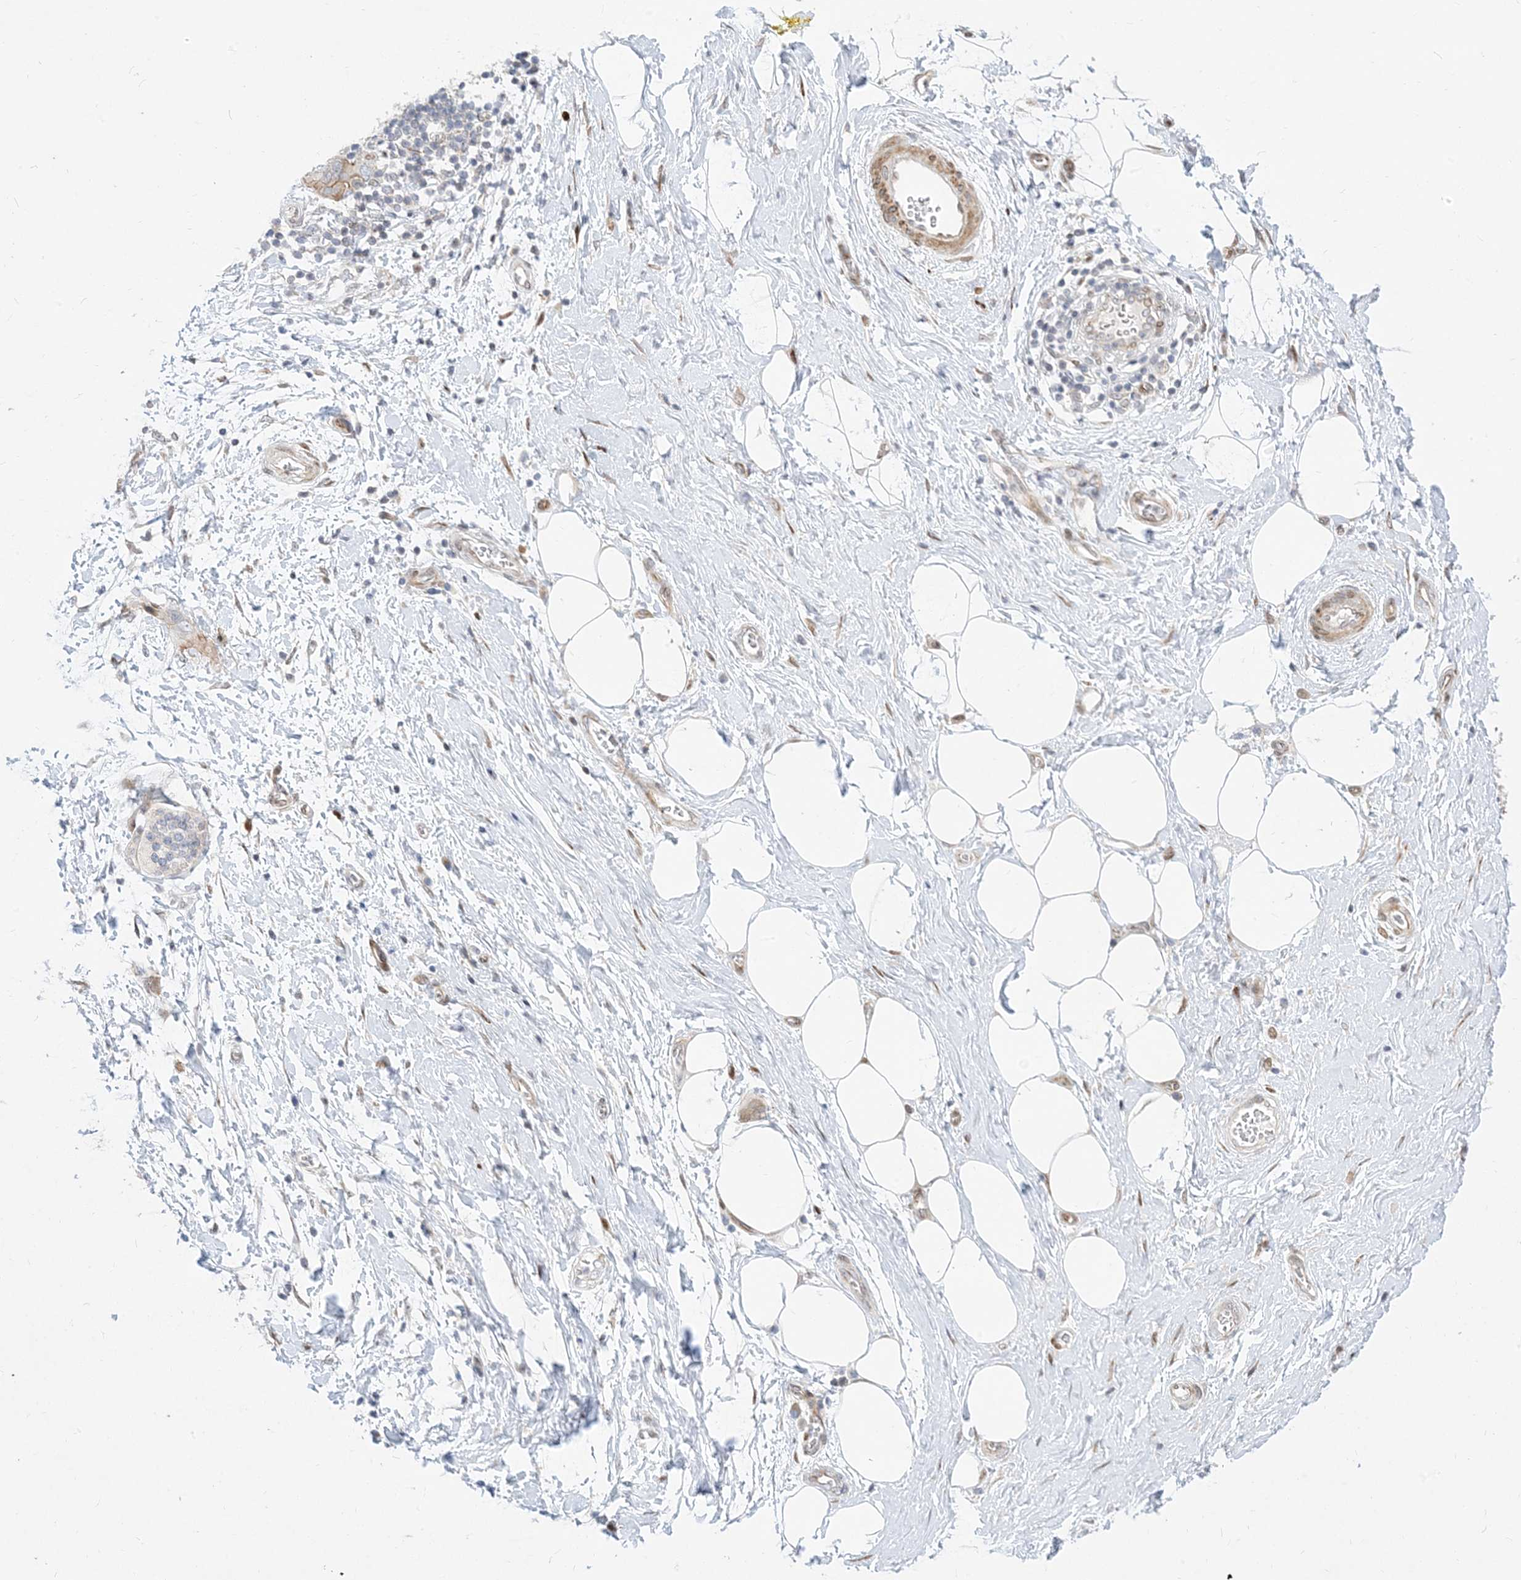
{"staining": {"intensity": "negative", "quantity": "none", "location": "none"}, "tissue": "adipose tissue", "cell_type": "Adipocytes", "image_type": "normal", "snomed": [{"axis": "morphology", "description": "Normal tissue, NOS"}, {"axis": "morphology", "description": "Adenocarcinoma, NOS"}, {"axis": "topography", "description": "Pancreas"}, {"axis": "topography", "description": "Peripheral nerve tissue"}], "caption": "DAB (3,3'-diaminobenzidine) immunohistochemical staining of benign human adipose tissue demonstrates no significant positivity in adipocytes.", "gene": "TYSND1", "patient": {"sex": "male", "age": 59}}